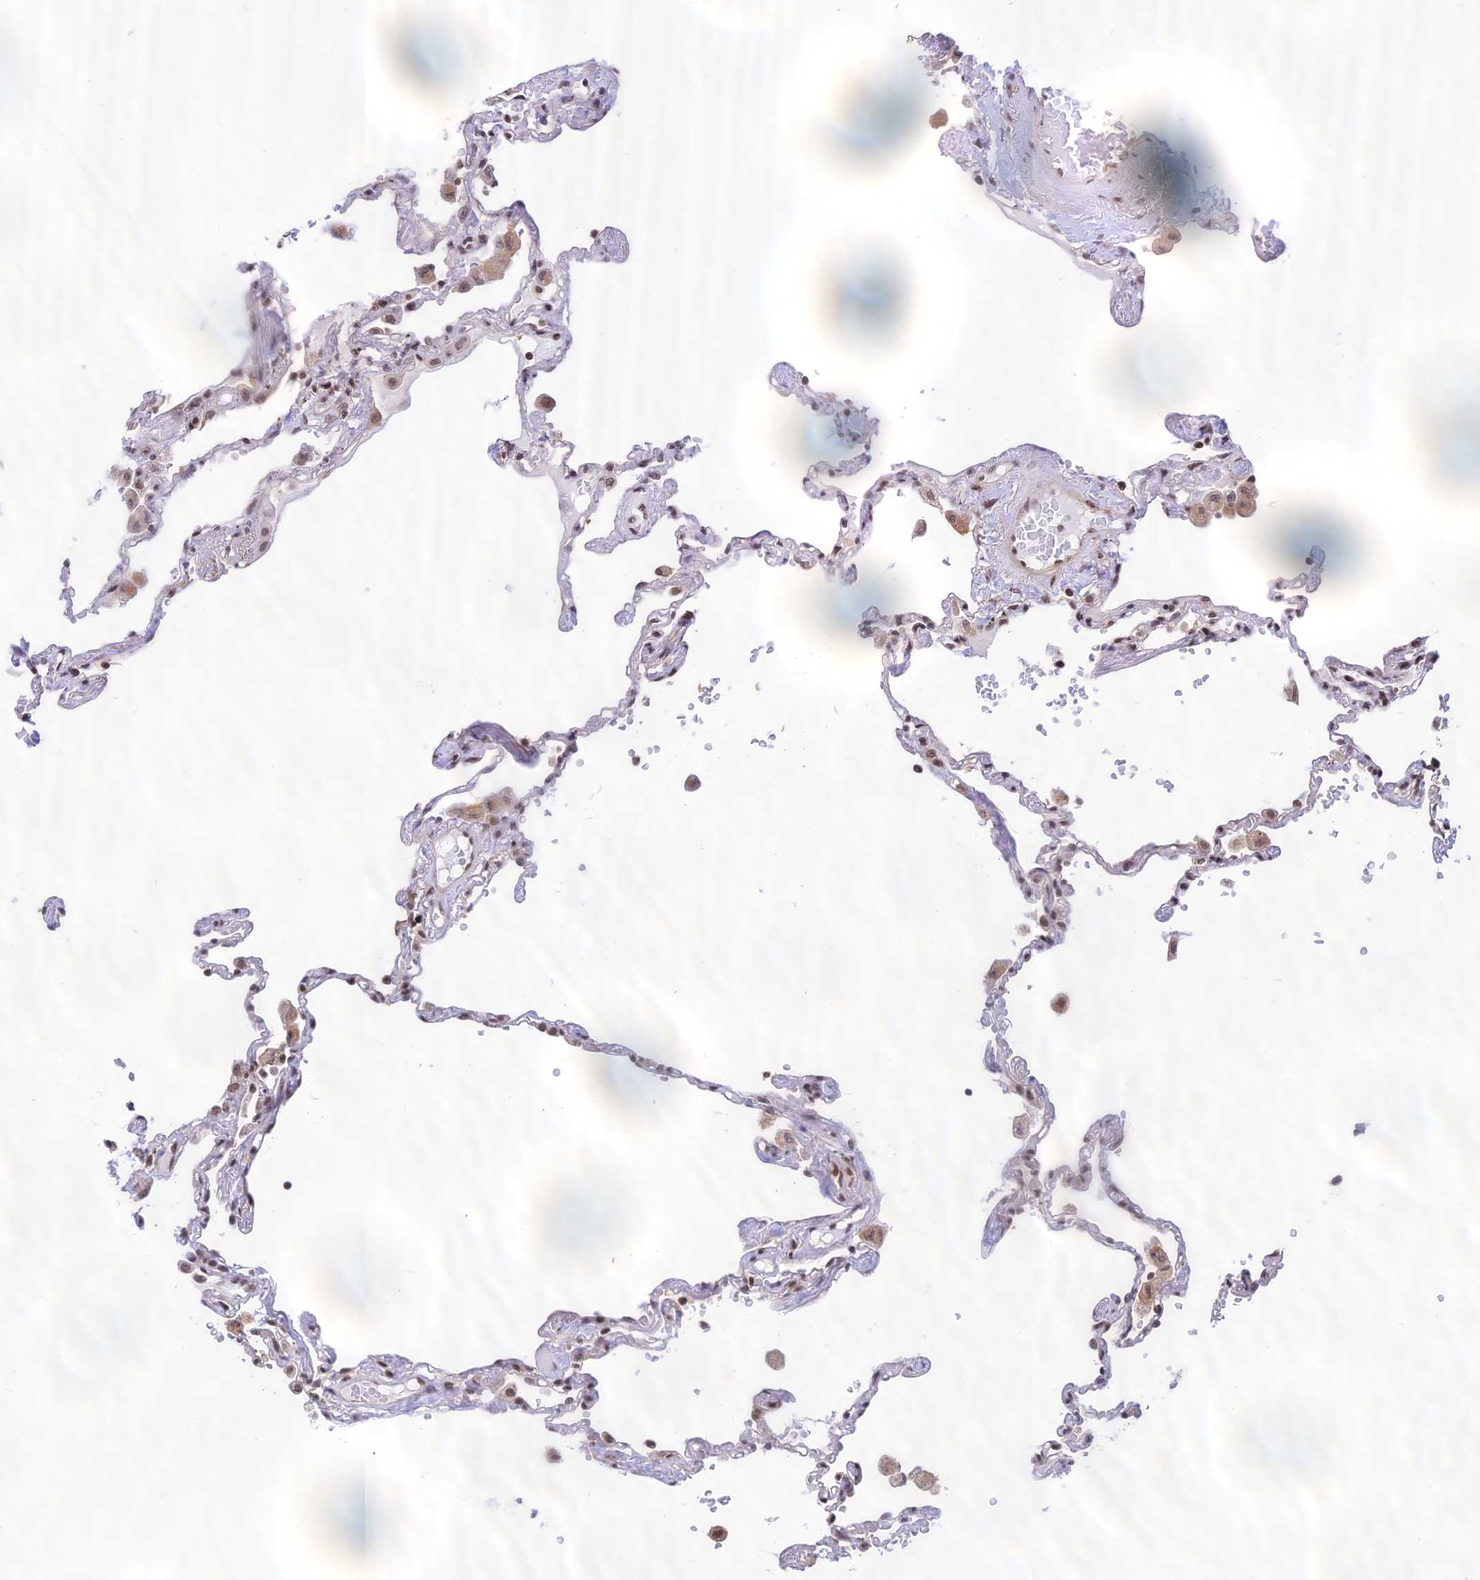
{"staining": {"intensity": "moderate", "quantity": ">75%", "location": "nuclear"}, "tissue": "lung", "cell_type": "Alveolar cells", "image_type": "normal", "snomed": [{"axis": "morphology", "description": "Normal tissue, NOS"}, {"axis": "topography", "description": "Lung"}], "caption": "IHC of normal lung shows medium levels of moderate nuclear positivity in about >75% of alveolar cells. The protein of interest is shown in brown color, while the nuclei are stained blue.", "gene": "THAP11", "patient": {"sex": "female", "age": 67}}